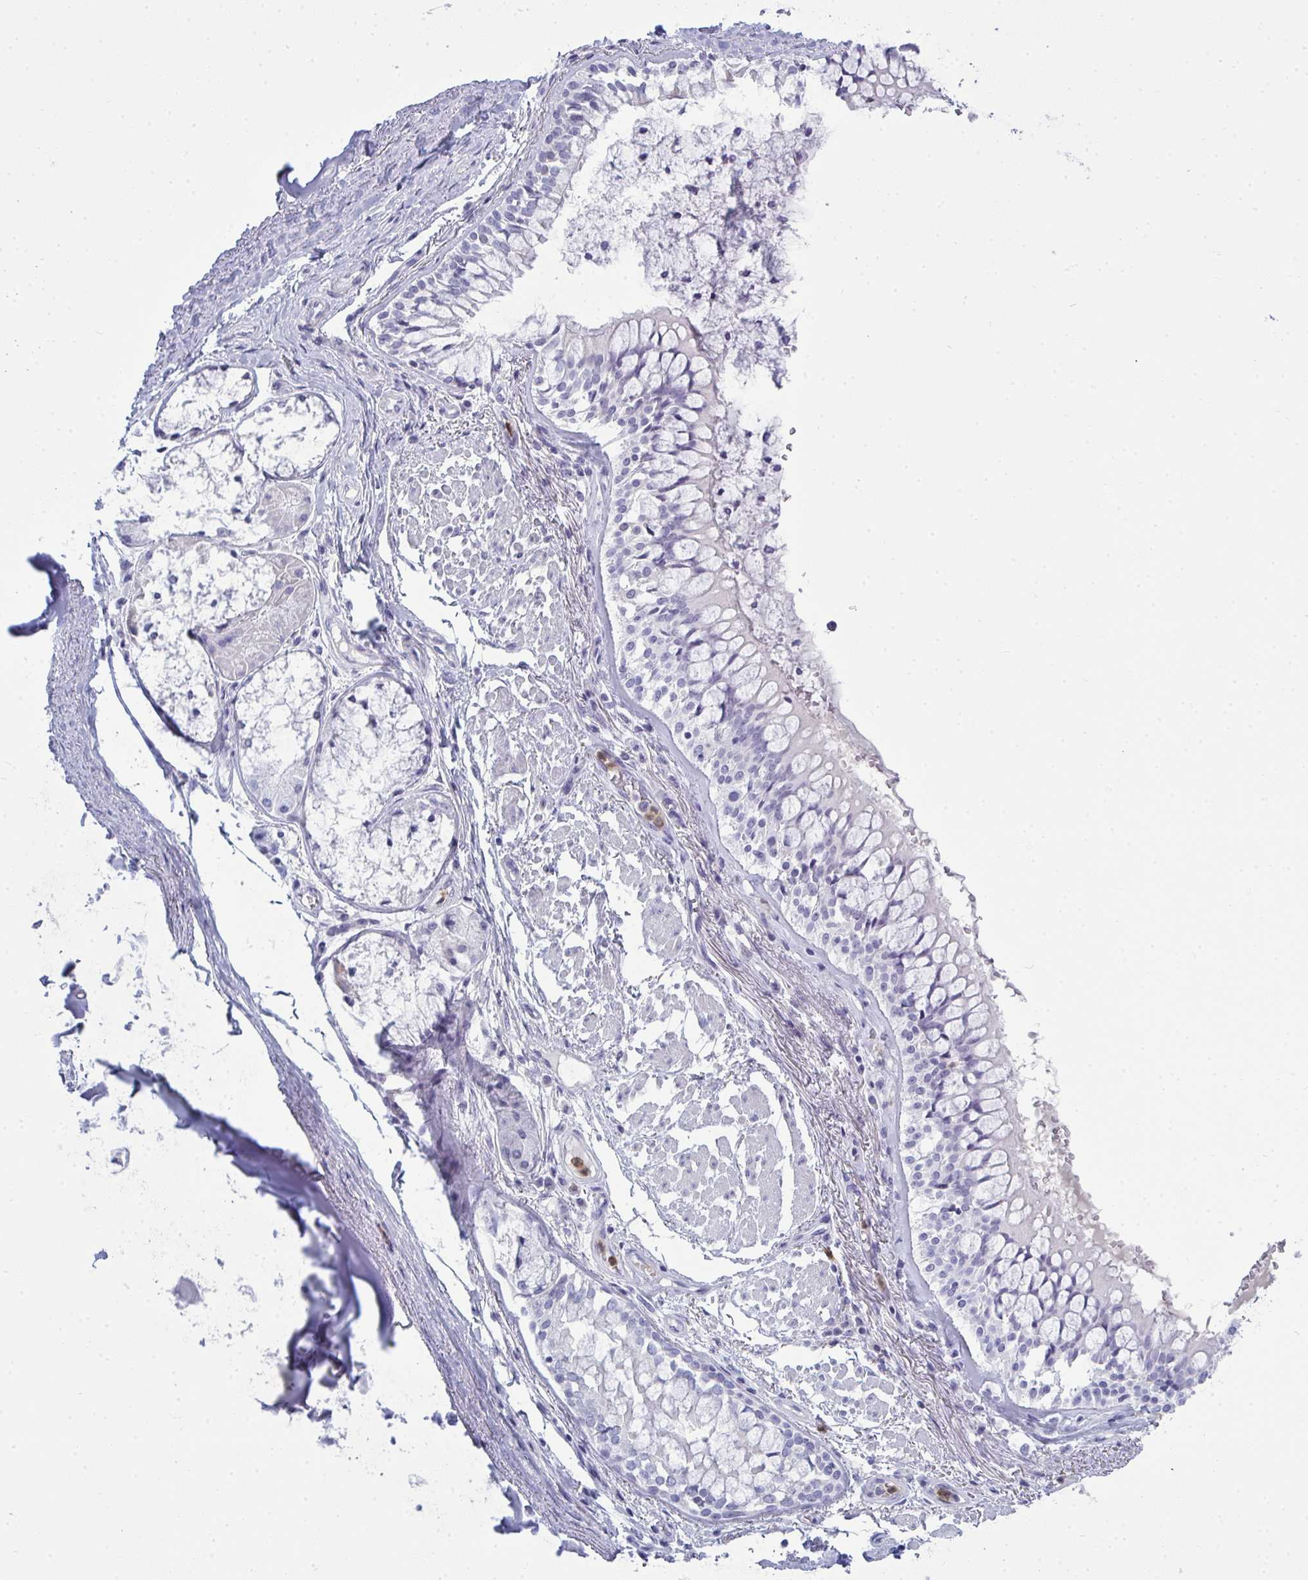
{"staining": {"intensity": "negative", "quantity": "none", "location": "none"}, "tissue": "adipose tissue", "cell_type": "Adipocytes", "image_type": "normal", "snomed": [{"axis": "morphology", "description": "Normal tissue, NOS"}, {"axis": "topography", "description": "Cartilage tissue"}, {"axis": "topography", "description": "Bronchus"}], "caption": "Adipose tissue was stained to show a protein in brown. There is no significant staining in adipocytes. Brightfield microscopy of immunohistochemistry (IHC) stained with DAB (3,3'-diaminobenzidine) (brown) and hematoxylin (blue), captured at high magnification.", "gene": "SERPINB10", "patient": {"sex": "male", "age": 64}}